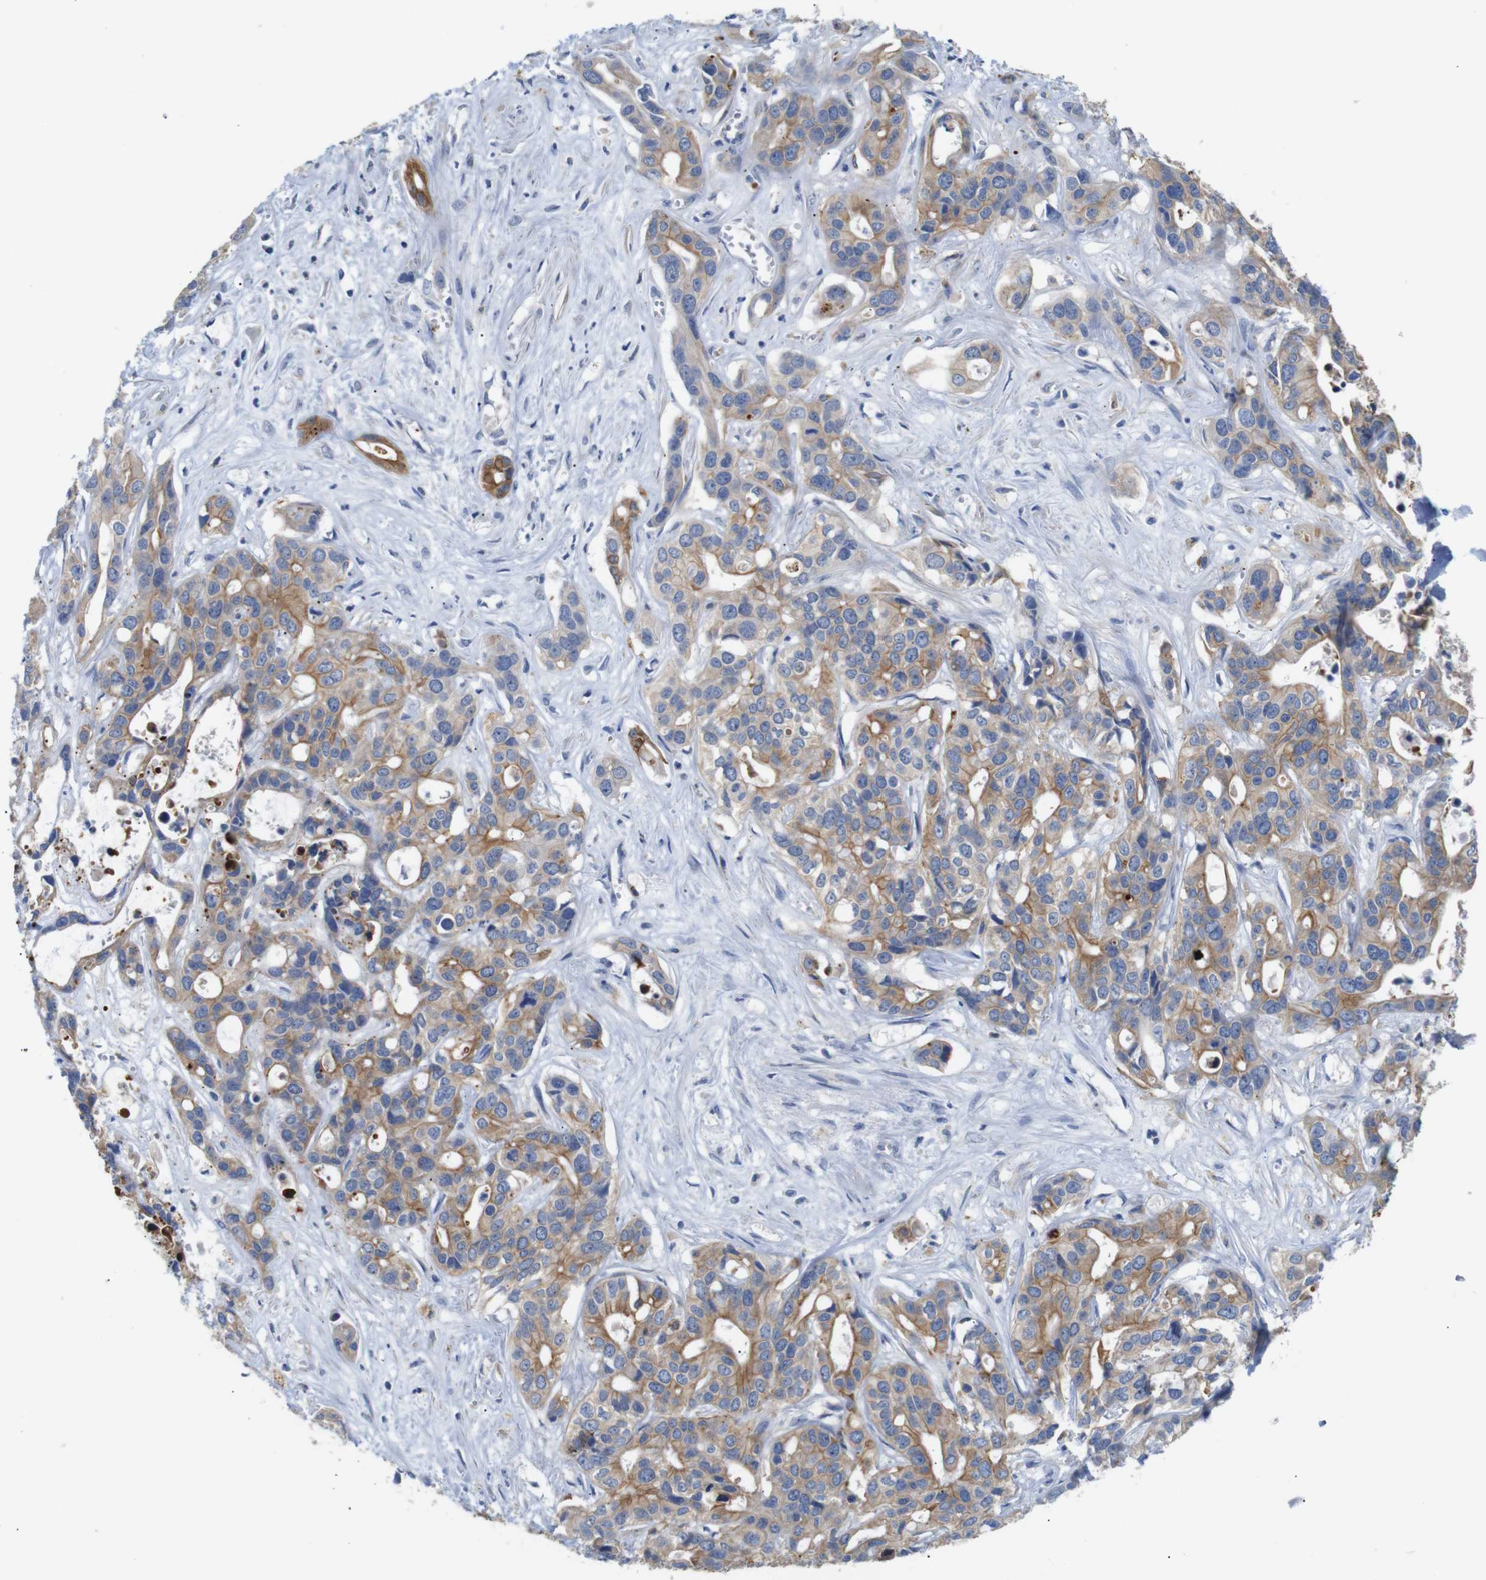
{"staining": {"intensity": "moderate", "quantity": ">75%", "location": "cytoplasmic/membranous"}, "tissue": "liver cancer", "cell_type": "Tumor cells", "image_type": "cancer", "snomed": [{"axis": "morphology", "description": "Cholangiocarcinoma"}, {"axis": "topography", "description": "Liver"}], "caption": "Tumor cells show medium levels of moderate cytoplasmic/membranous positivity in about >75% of cells in human cholangiocarcinoma (liver).", "gene": "ALOX15", "patient": {"sex": "female", "age": 65}}